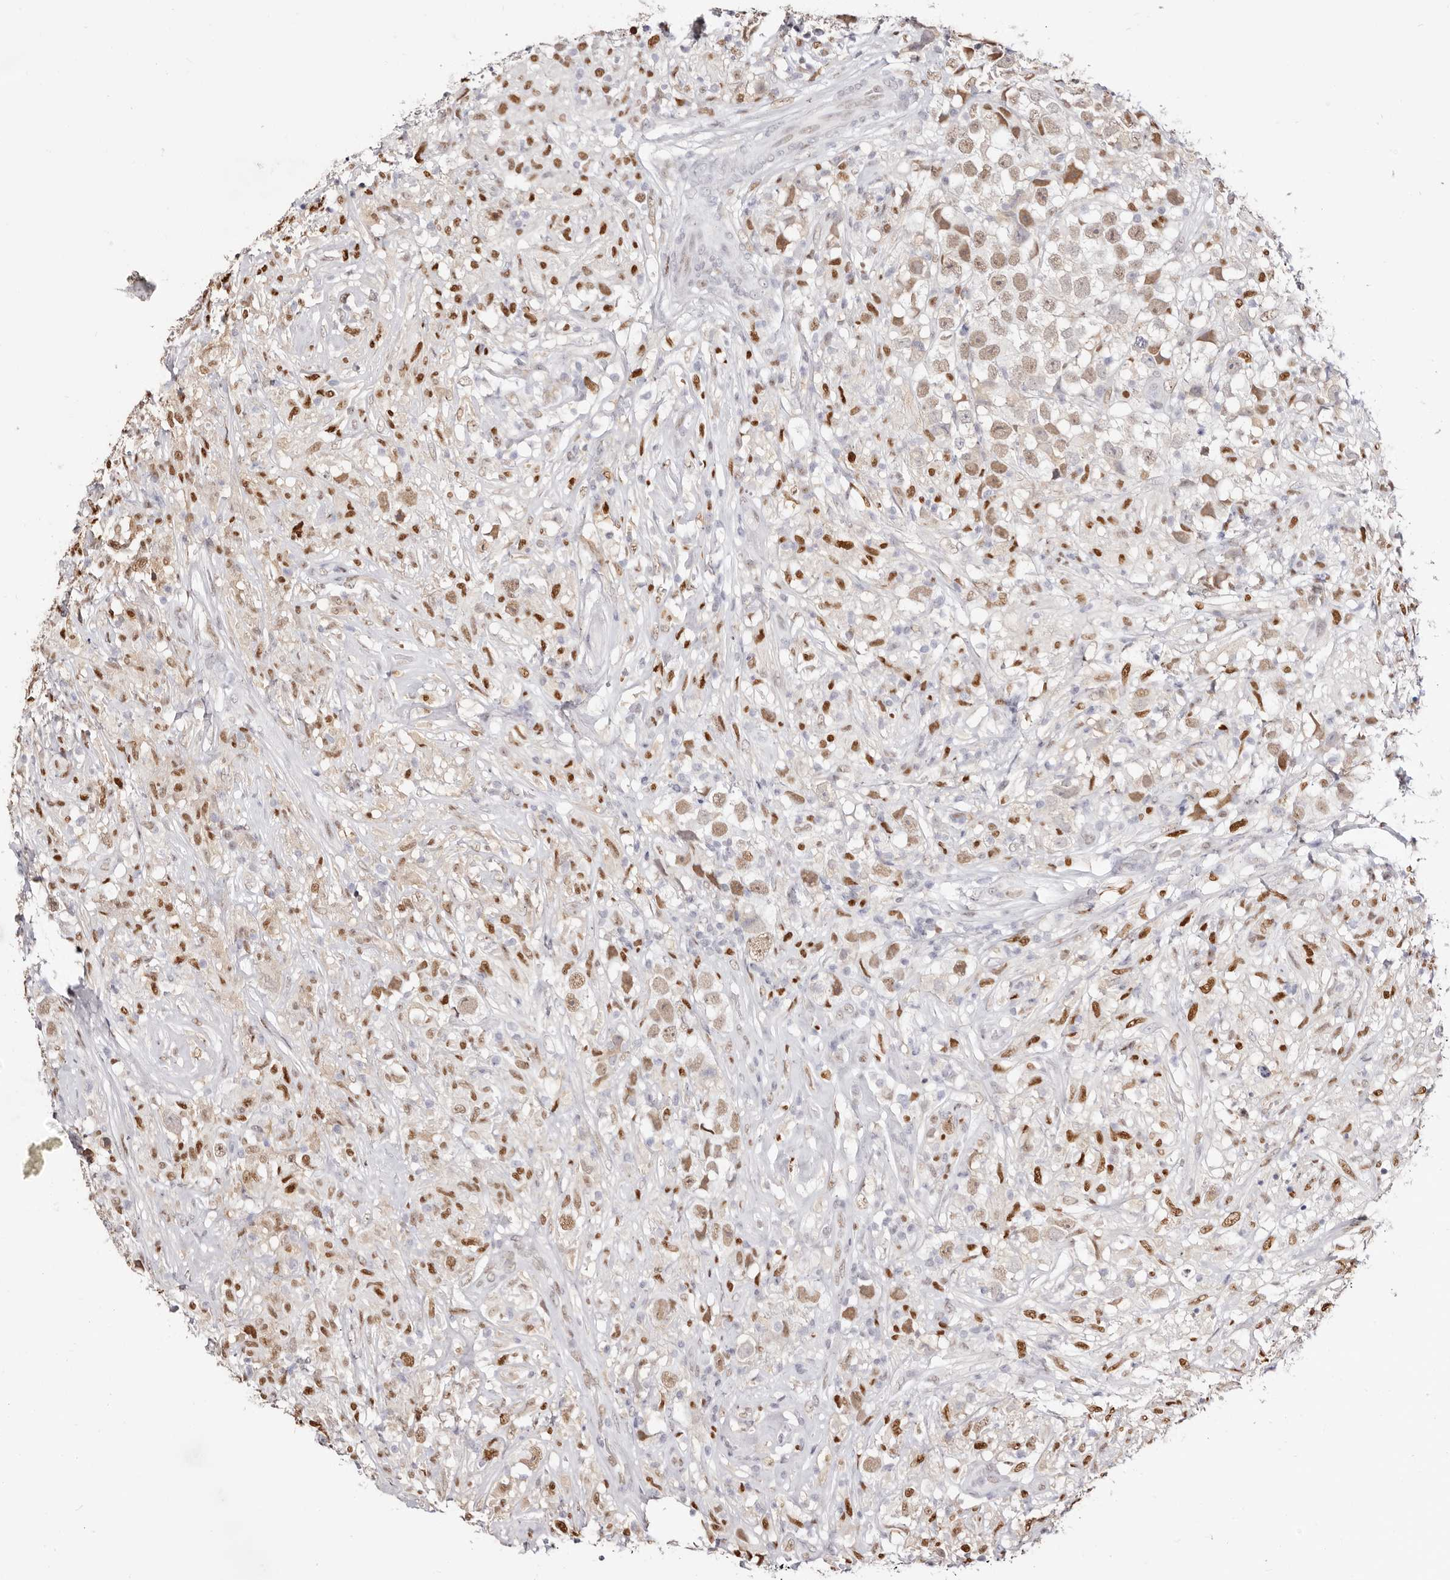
{"staining": {"intensity": "moderate", "quantity": ">75%", "location": "nuclear"}, "tissue": "testis cancer", "cell_type": "Tumor cells", "image_type": "cancer", "snomed": [{"axis": "morphology", "description": "Seminoma, NOS"}, {"axis": "topography", "description": "Testis"}], "caption": "About >75% of tumor cells in seminoma (testis) display moderate nuclear protein positivity as visualized by brown immunohistochemical staining.", "gene": "TKT", "patient": {"sex": "male", "age": 49}}